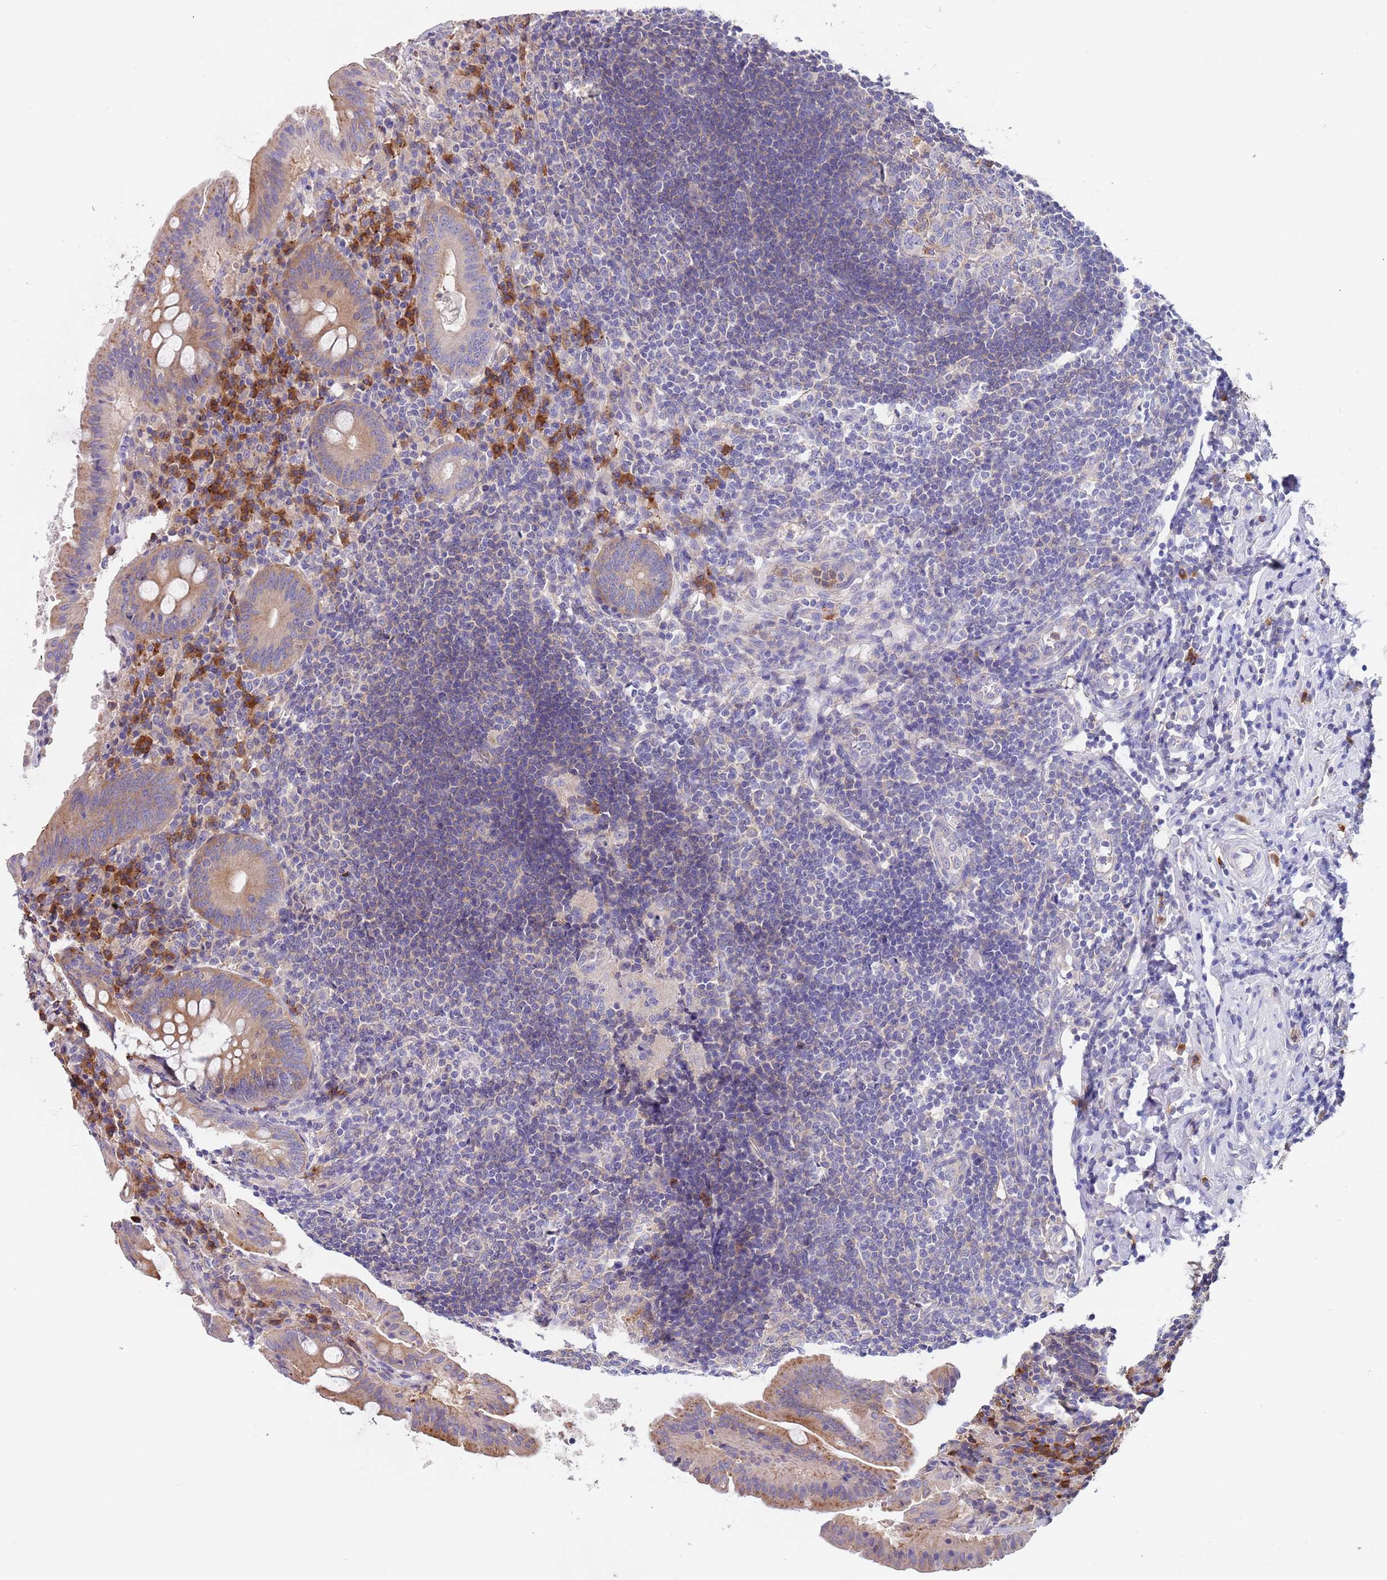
{"staining": {"intensity": "moderate", "quantity": "<25%", "location": "cytoplasmic/membranous"}, "tissue": "appendix", "cell_type": "Glandular cells", "image_type": "normal", "snomed": [{"axis": "morphology", "description": "Normal tissue, NOS"}, {"axis": "topography", "description": "Appendix"}], "caption": "Immunohistochemistry (DAB (3,3'-diaminobenzidine)) staining of unremarkable appendix reveals moderate cytoplasmic/membranous protein expression in approximately <25% of glandular cells.", "gene": "TYW1B", "patient": {"sex": "female", "age": 54}}